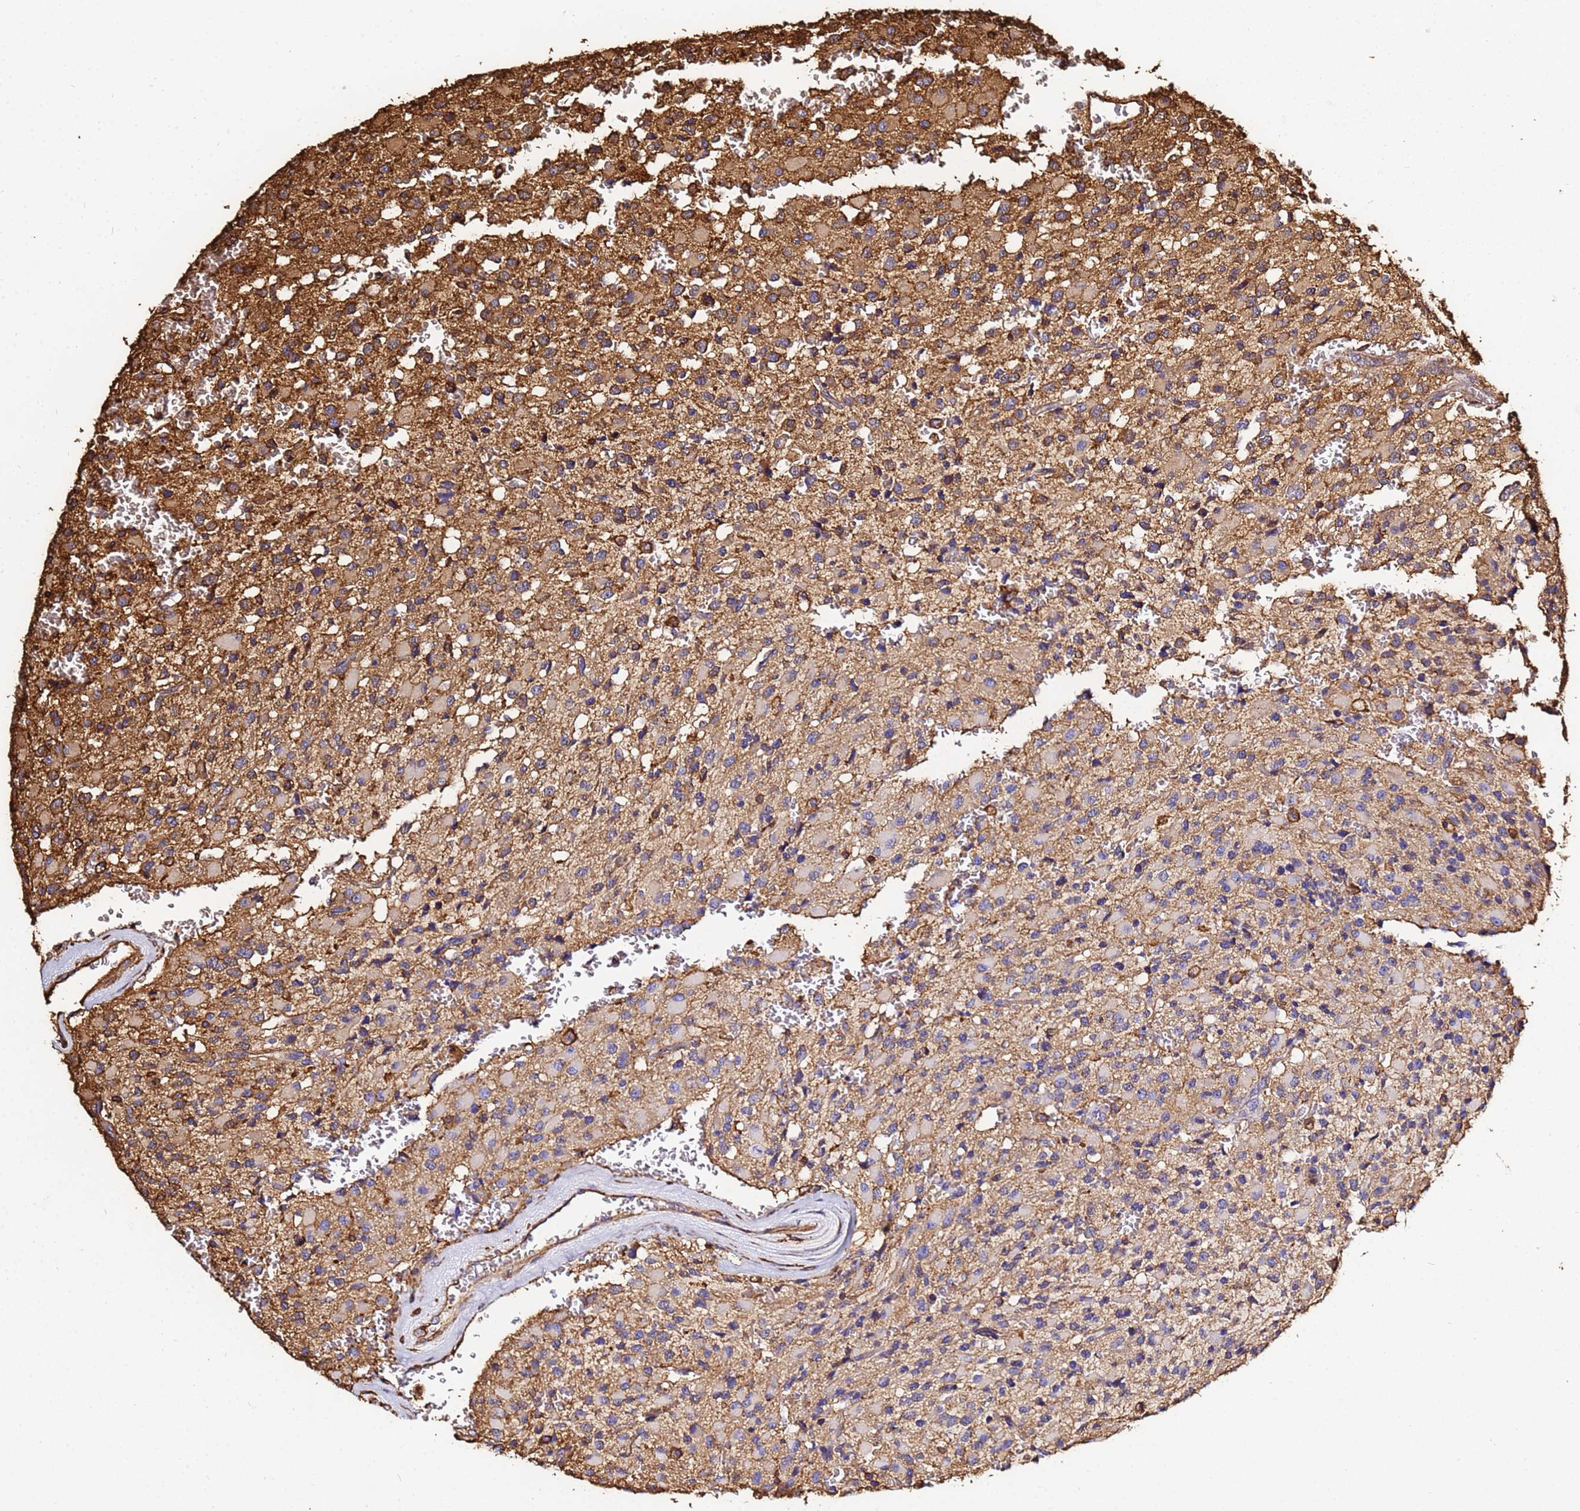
{"staining": {"intensity": "moderate", "quantity": "25%-75%", "location": "cytoplasmic/membranous"}, "tissue": "glioma", "cell_type": "Tumor cells", "image_type": "cancer", "snomed": [{"axis": "morphology", "description": "Glioma, malignant, High grade"}, {"axis": "topography", "description": "Brain"}], "caption": "Glioma stained with a brown dye exhibits moderate cytoplasmic/membranous positive staining in about 25%-75% of tumor cells.", "gene": "ACTB", "patient": {"sex": "male", "age": 34}}